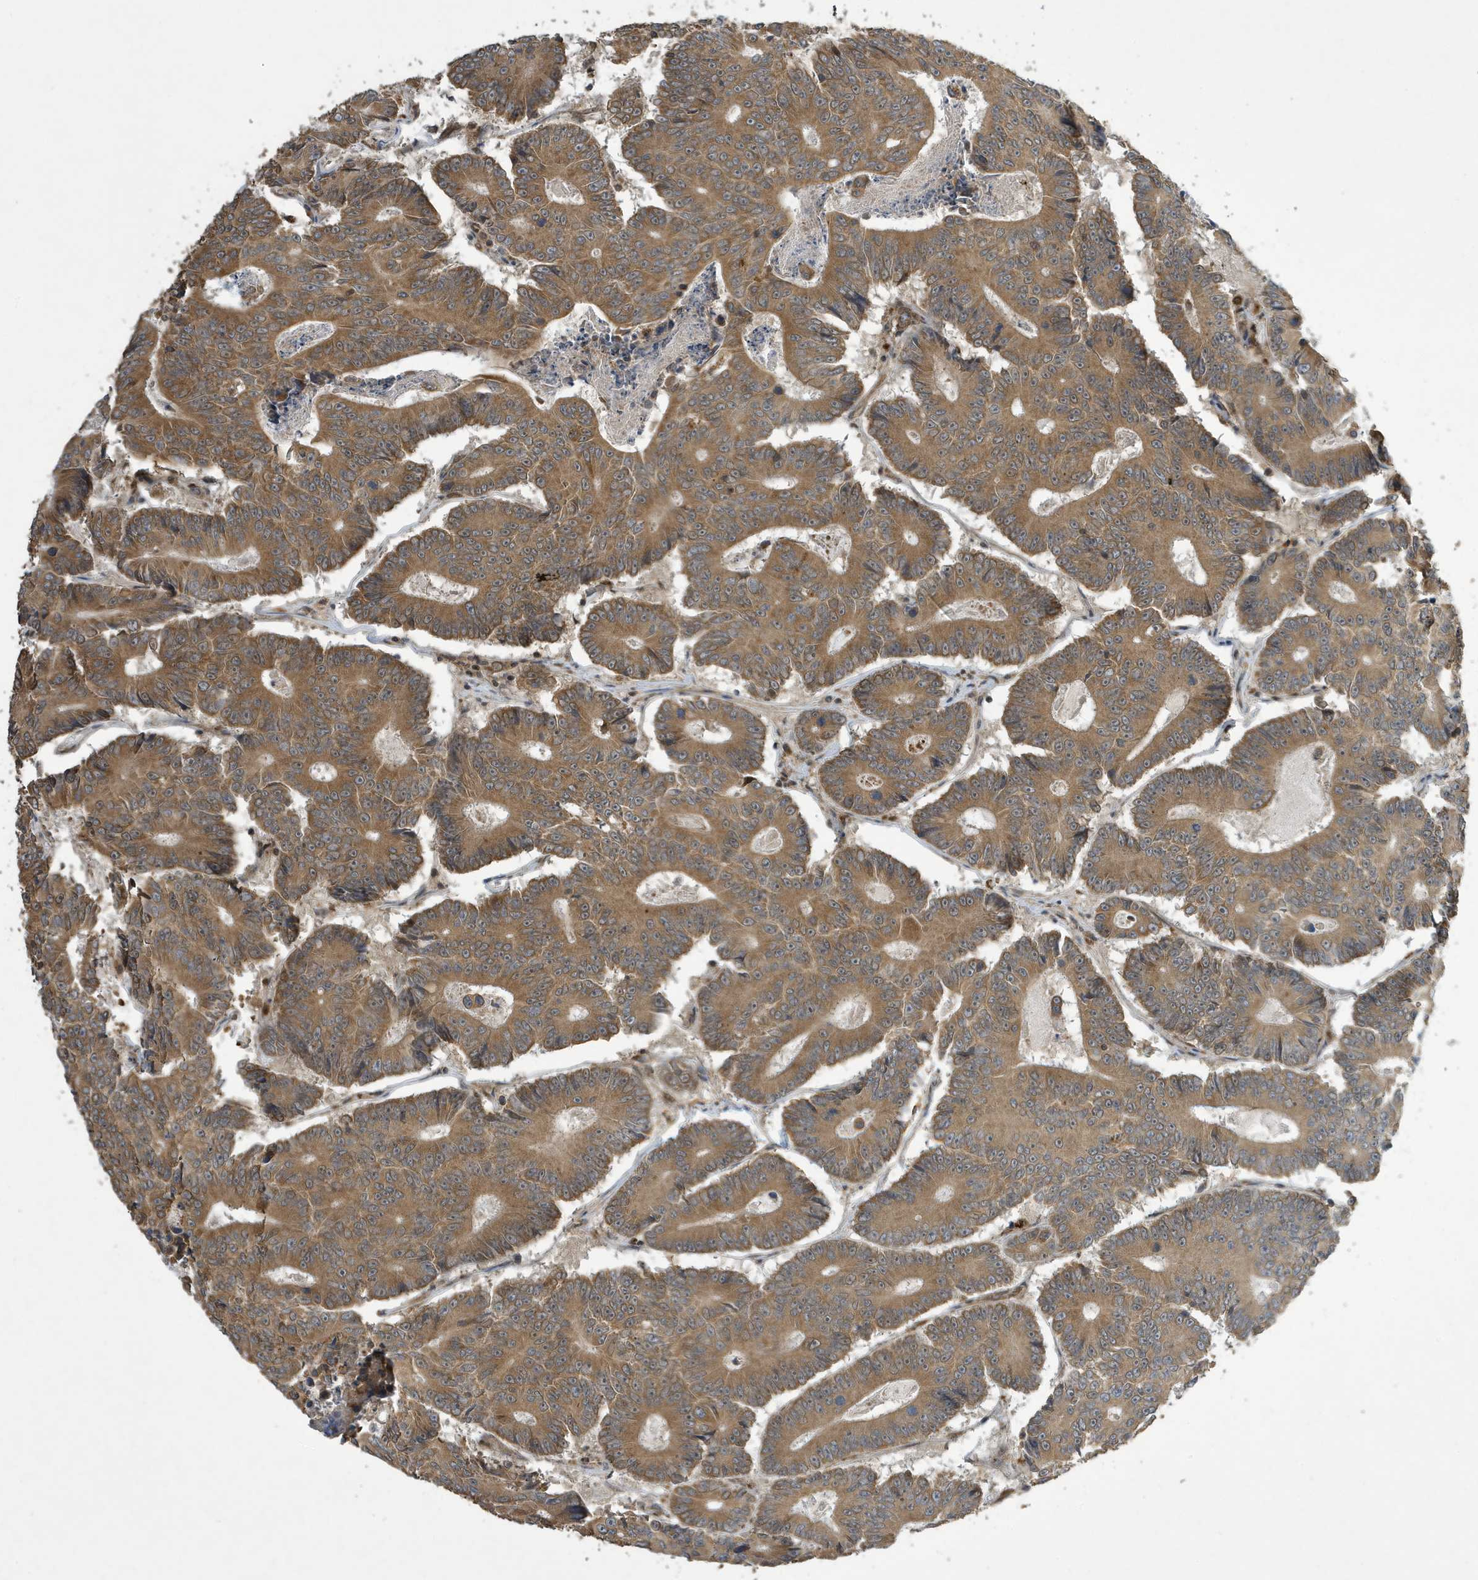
{"staining": {"intensity": "moderate", "quantity": ">75%", "location": "cytoplasmic/membranous"}, "tissue": "colorectal cancer", "cell_type": "Tumor cells", "image_type": "cancer", "snomed": [{"axis": "morphology", "description": "Adenocarcinoma, NOS"}, {"axis": "topography", "description": "Colon"}], "caption": "A brown stain shows moderate cytoplasmic/membranous staining of a protein in colorectal cancer tumor cells. The staining is performed using DAB brown chromogen to label protein expression. The nuclei are counter-stained blue using hematoxylin.", "gene": "NCOA7", "patient": {"sex": "male", "age": 83}}